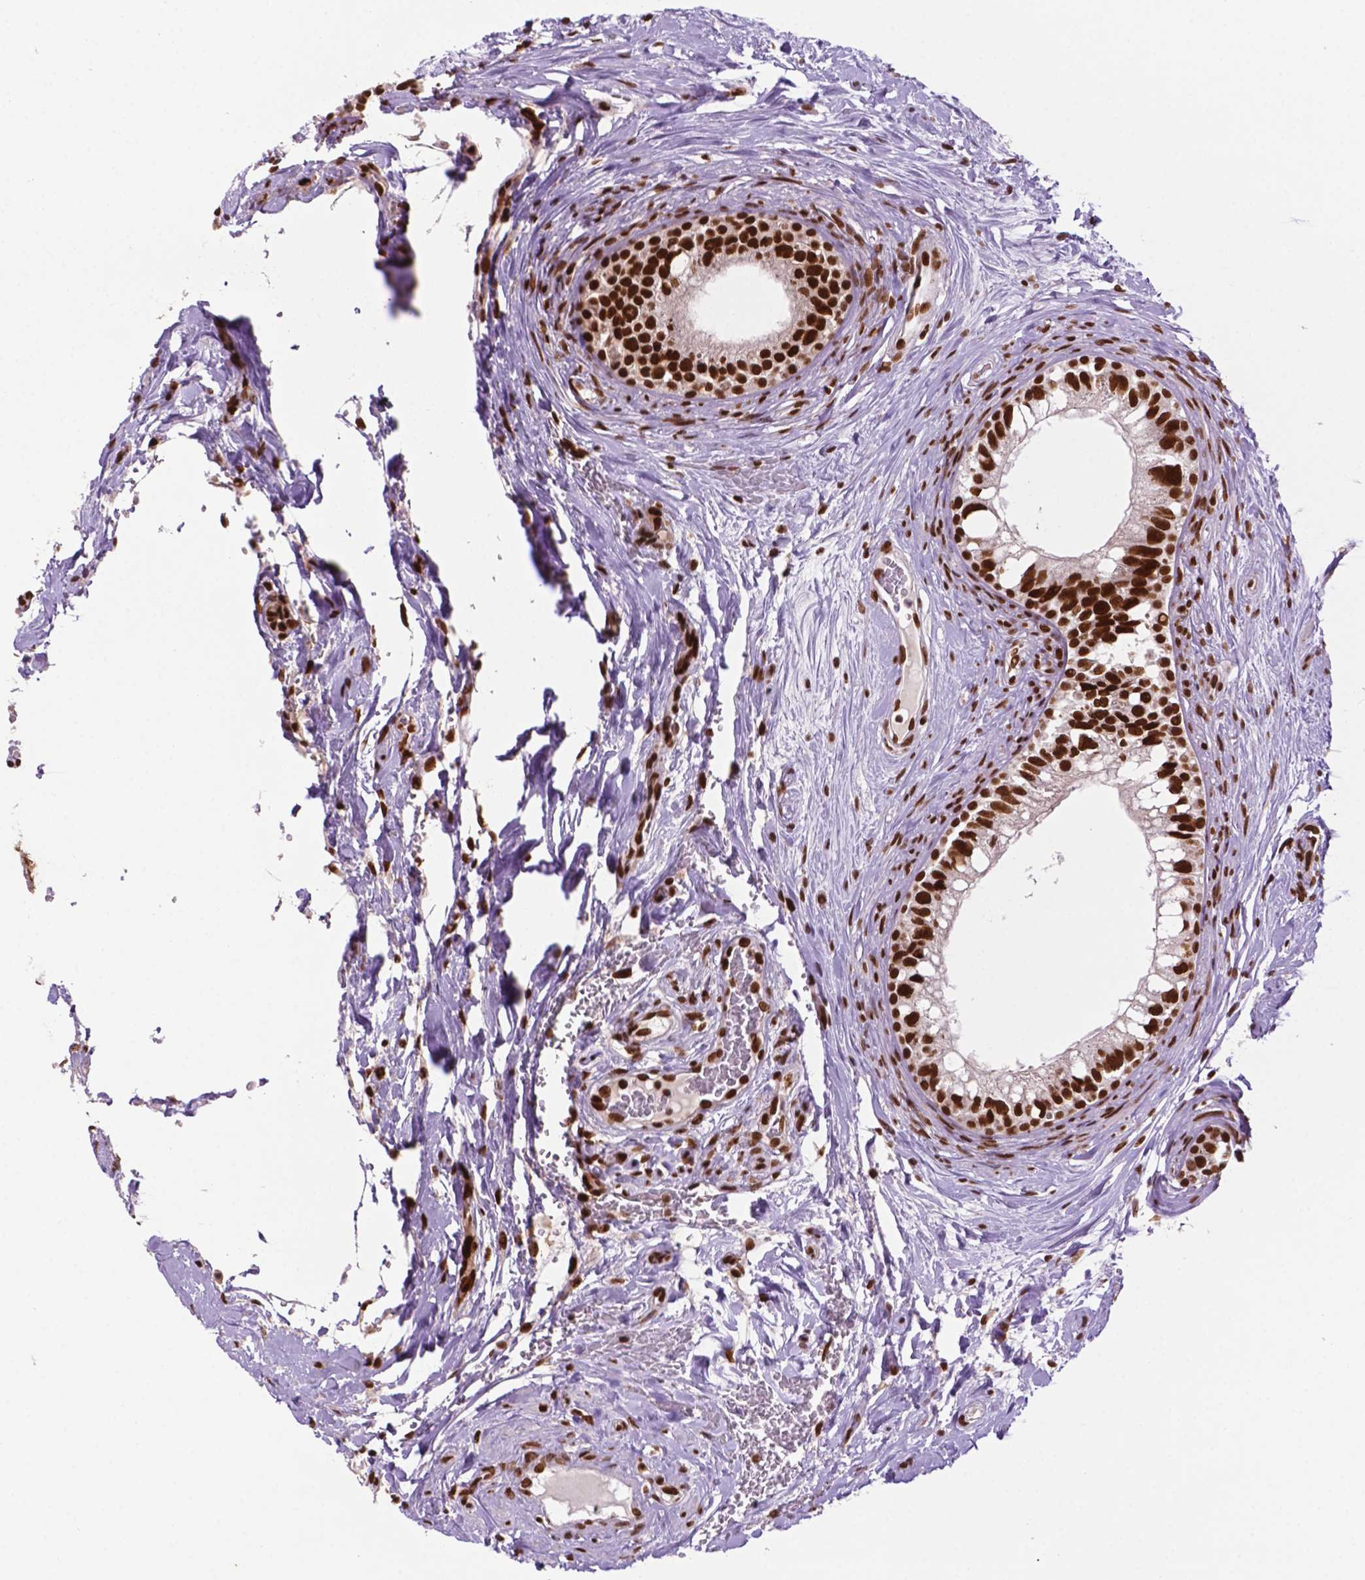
{"staining": {"intensity": "strong", "quantity": ">75%", "location": "nuclear"}, "tissue": "epididymis", "cell_type": "Glandular cells", "image_type": "normal", "snomed": [{"axis": "morphology", "description": "Normal tissue, NOS"}, {"axis": "topography", "description": "Epididymis"}], "caption": "High-power microscopy captured an immunohistochemistry micrograph of normal epididymis, revealing strong nuclear expression in about >75% of glandular cells.", "gene": "MLH1", "patient": {"sex": "male", "age": 59}}